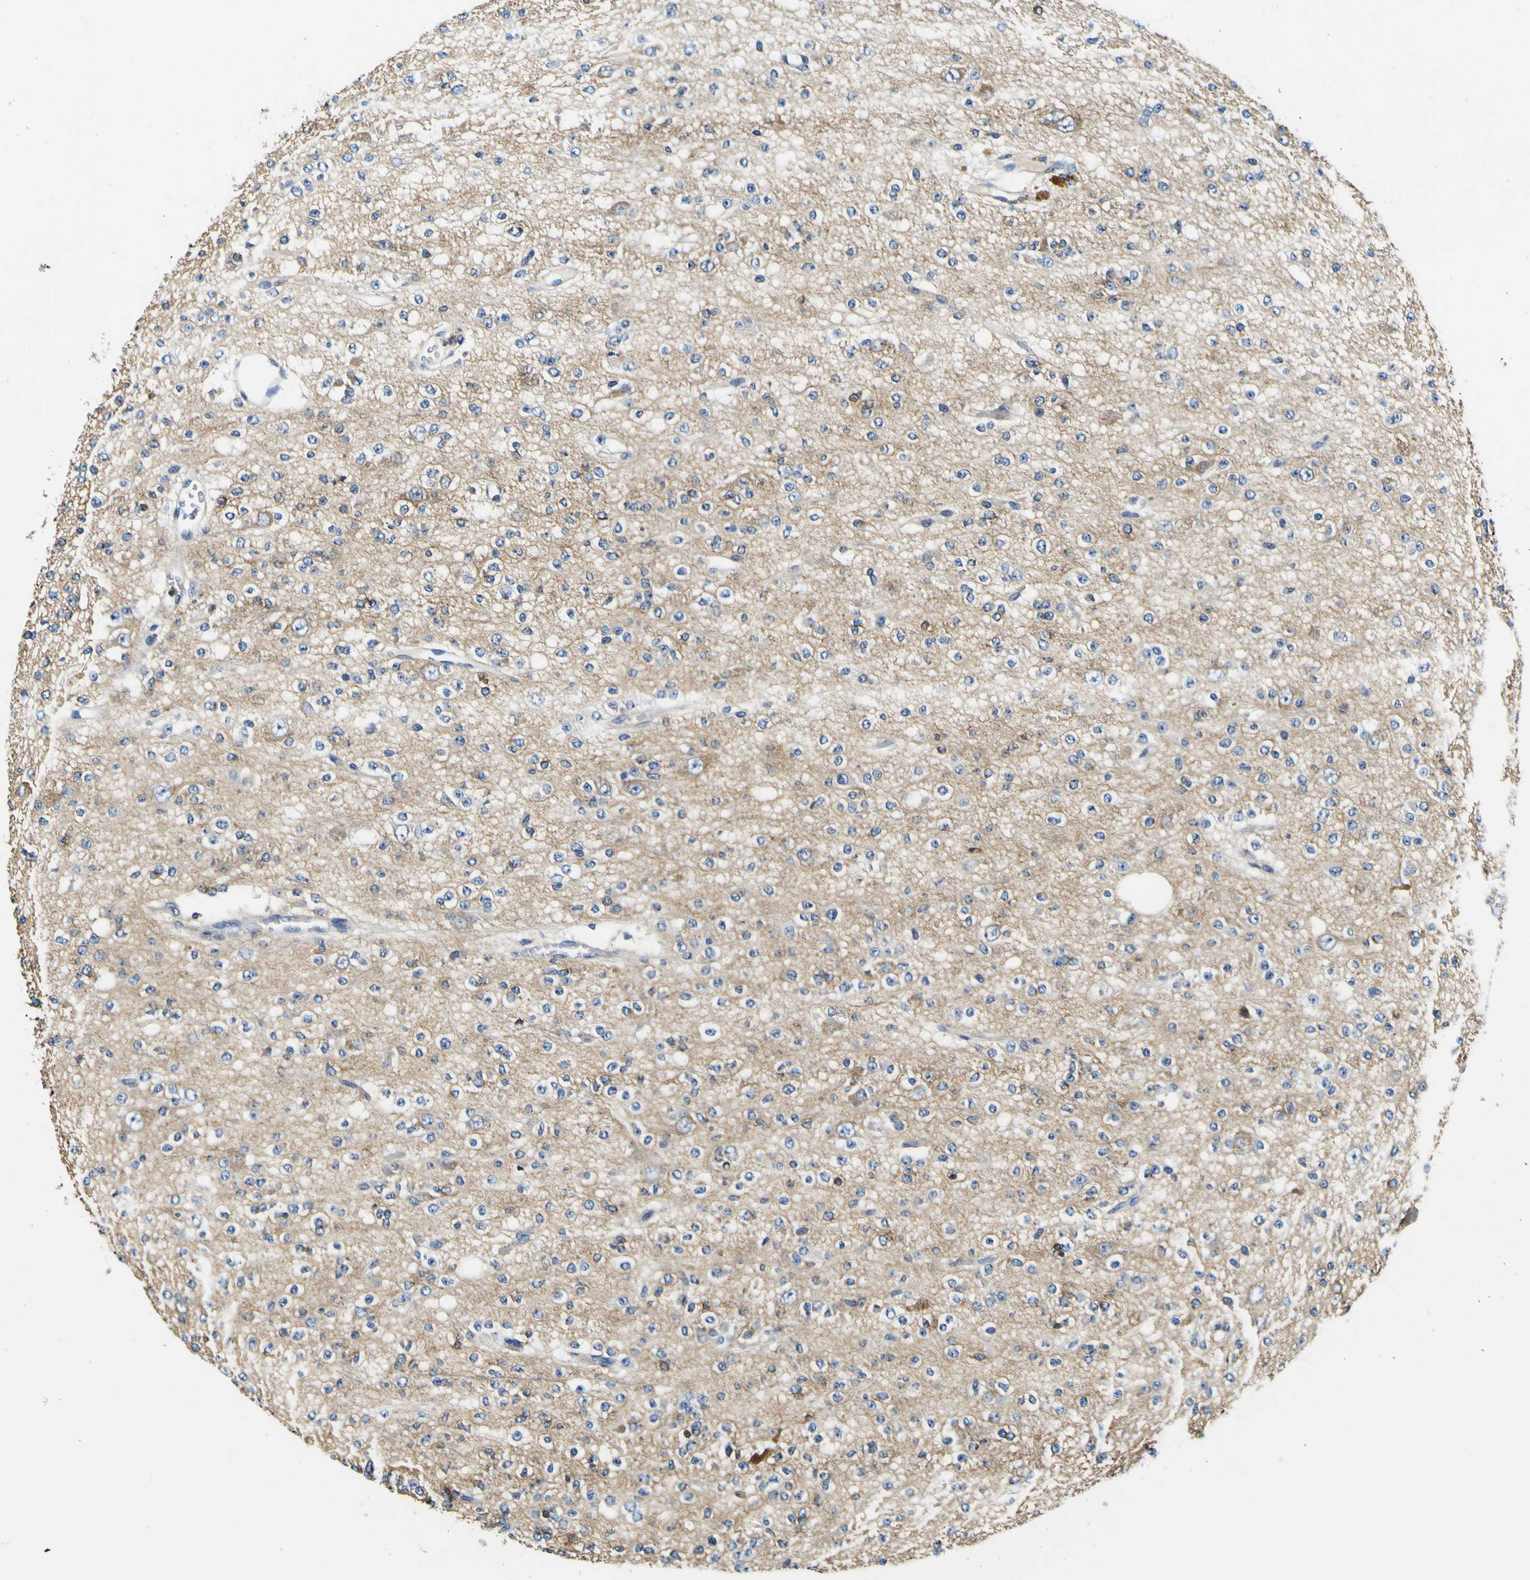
{"staining": {"intensity": "negative", "quantity": "none", "location": "none"}, "tissue": "glioma", "cell_type": "Tumor cells", "image_type": "cancer", "snomed": [{"axis": "morphology", "description": "Glioma, malignant, Low grade"}, {"axis": "topography", "description": "Brain"}], "caption": "Tumor cells show no significant staining in glioma. Brightfield microscopy of immunohistochemistry stained with DAB (3,3'-diaminobenzidine) (brown) and hematoxylin (blue), captured at high magnification.", "gene": "CLSTN1", "patient": {"sex": "male", "age": 38}}